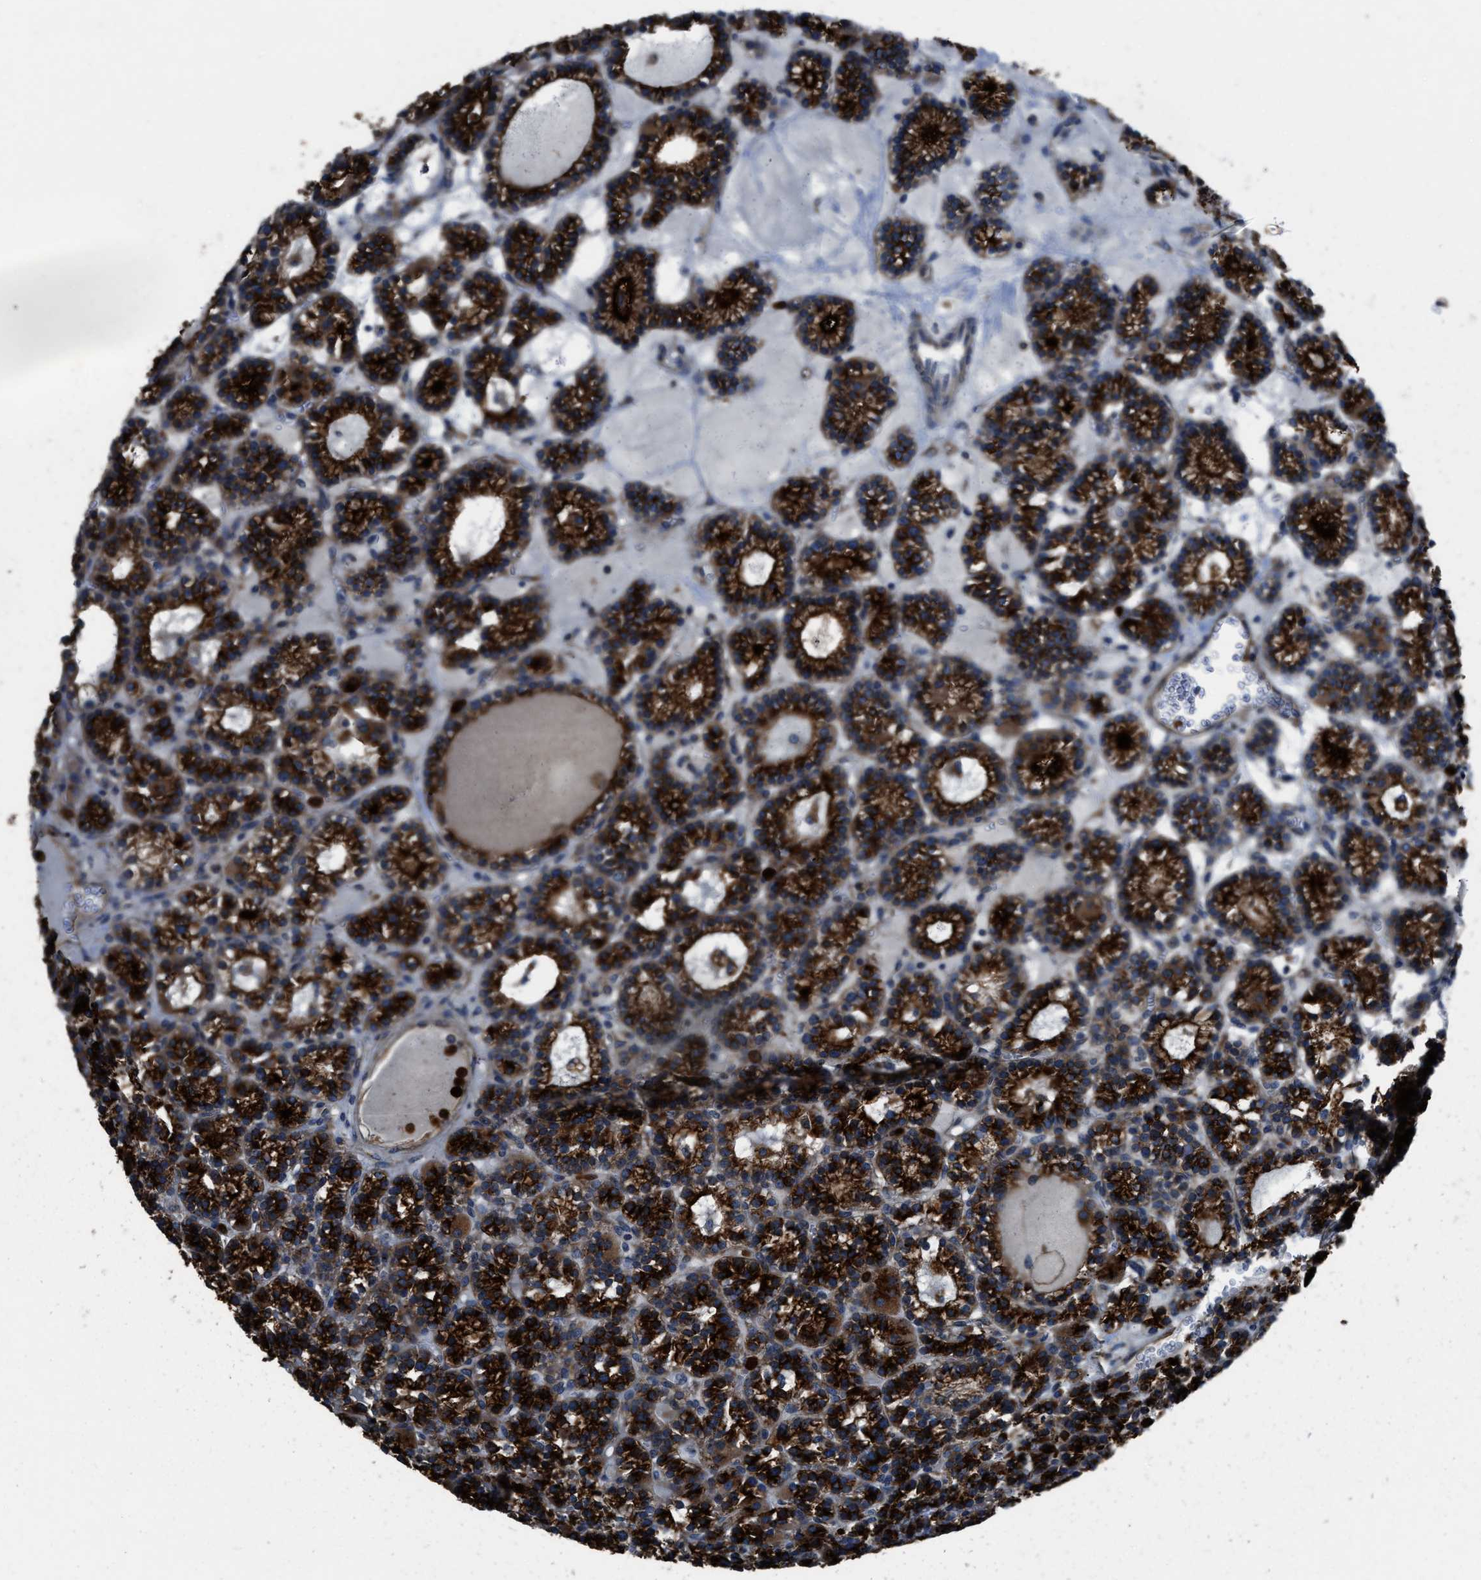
{"staining": {"intensity": "strong", "quantity": ">75%", "location": "cytoplasmic/membranous"}, "tissue": "parathyroid gland", "cell_type": "Glandular cells", "image_type": "normal", "snomed": [{"axis": "morphology", "description": "Normal tissue, NOS"}, {"axis": "morphology", "description": "Adenoma, NOS"}, {"axis": "topography", "description": "Parathyroid gland"}], "caption": "Protein staining of unremarkable parathyroid gland demonstrates strong cytoplasmic/membranous expression in about >75% of glandular cells. The staining was performed using DAB to visualize the protein expression in brown, while the nuclei were stained in blue with hematoxylin (Magnification: 20x).", "gene": "ANGPT1", "patient": {"sex": "female", "age": 58}}